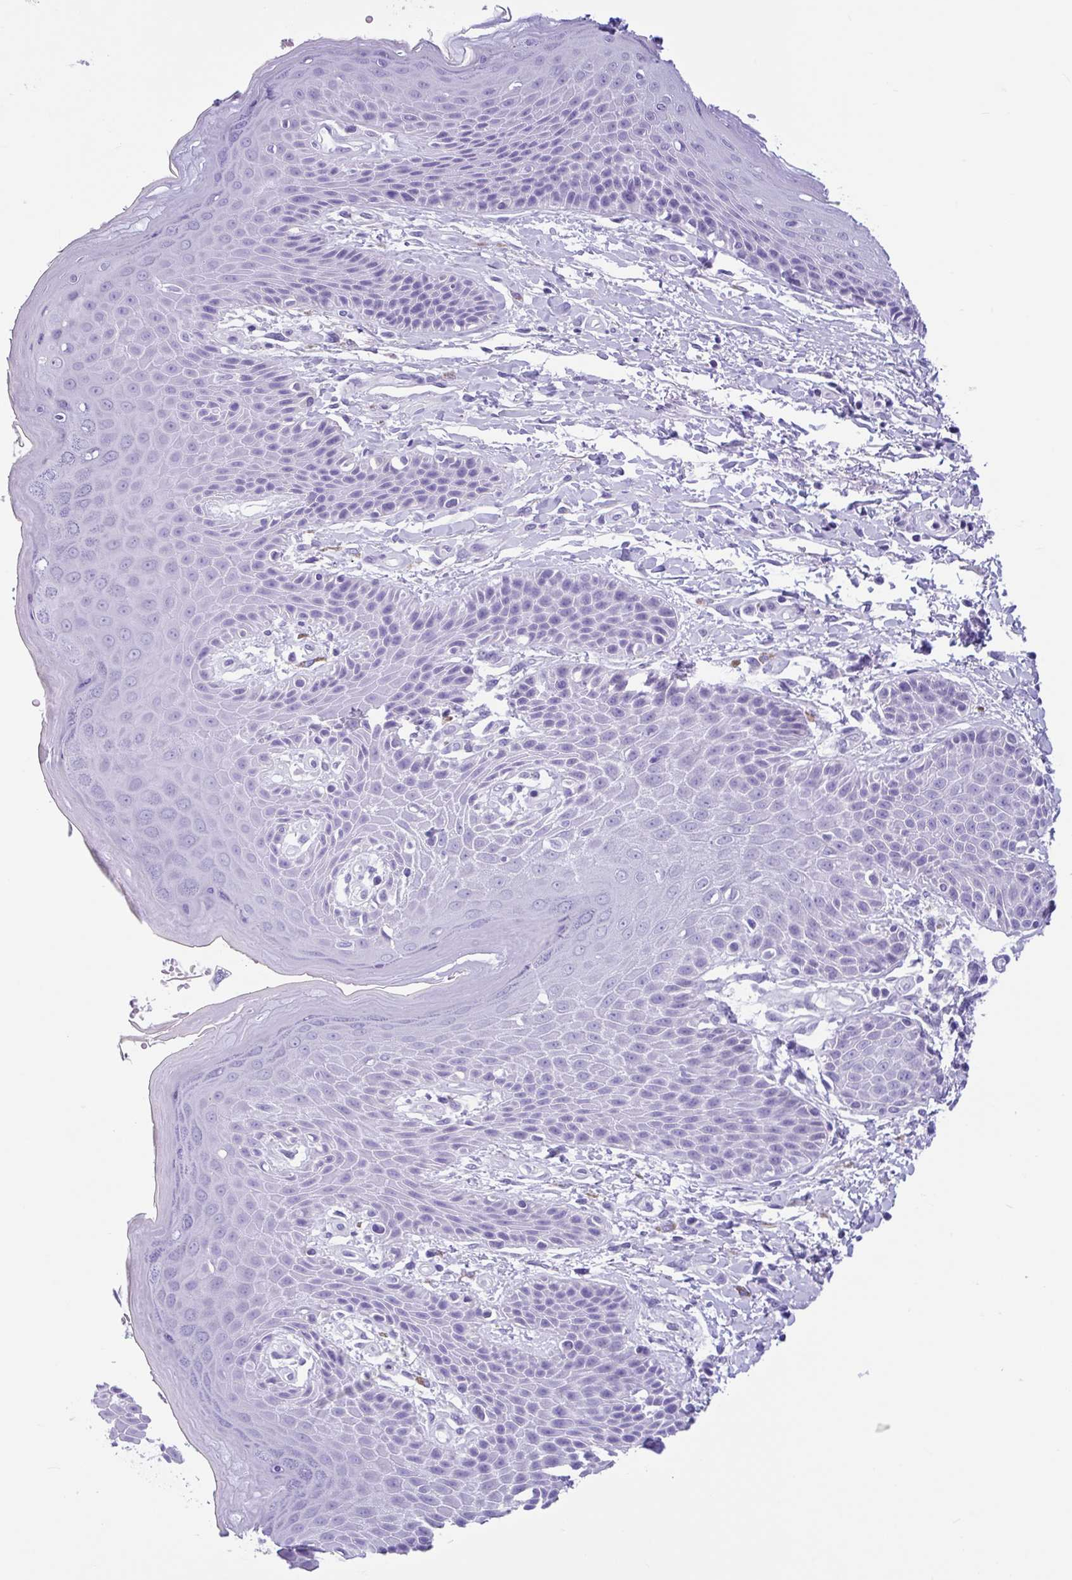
{"staining": {"intensity": "negative", "quantity": "none", "location": "none"}, "tissue": "skin", "cell_type": "Epidermal cells", "image_type": "normal", "snomed": [{"axis": "morphology", "description": "Normal tissue, NOS"}, {"axis": "topography", "description": "Peripheral nerve tissue"}], "caption": "DAB immunohistochemical staining of unremarkable skin displays no significant staining in epidermal cells.", "gene": "ENSG00000274792", "patient": {"sex": "male", "age": 51}}